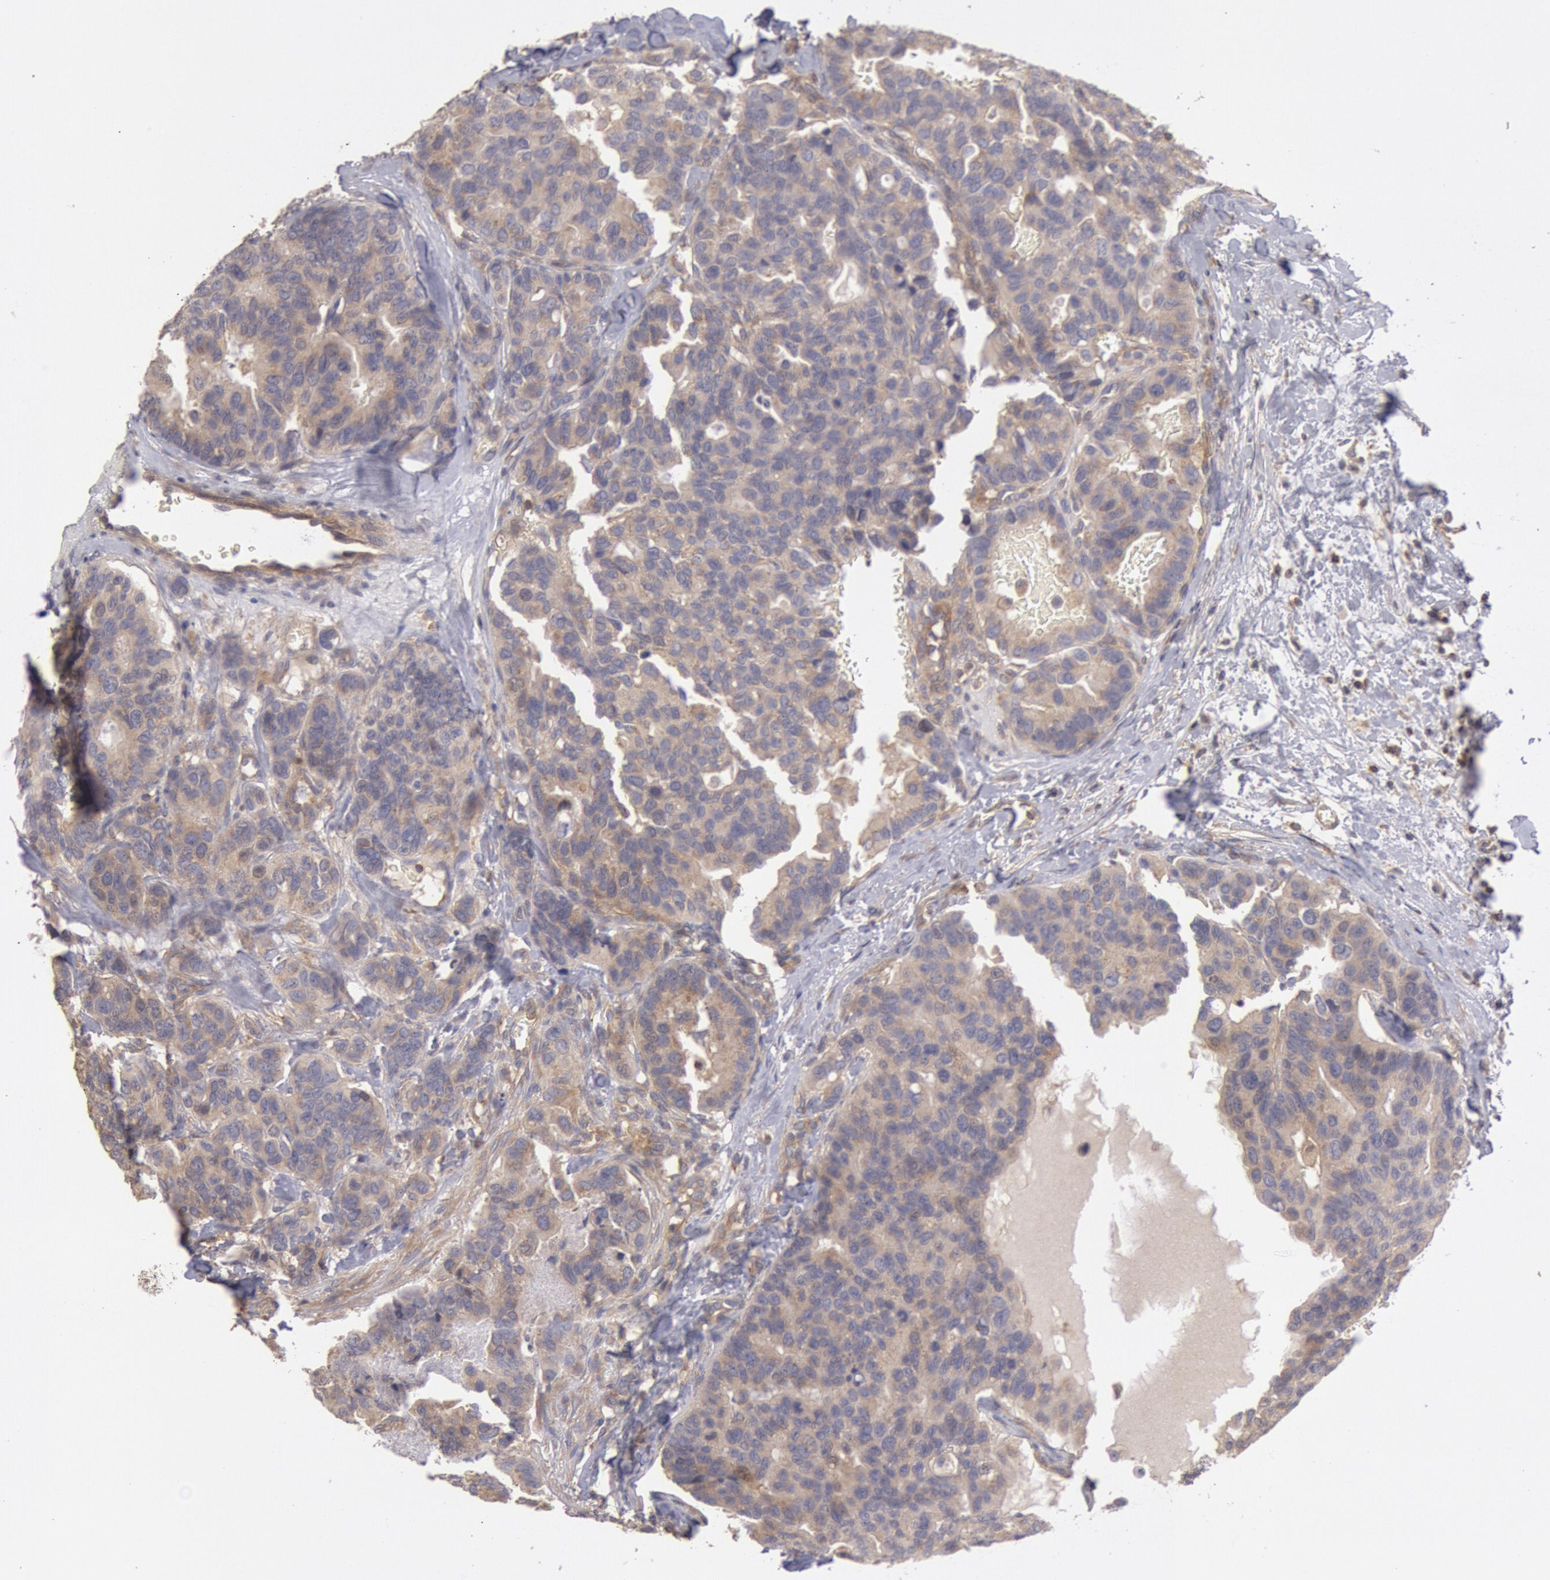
{"staining": {"intensity": "weak", "quantity": ">75%", "location": "cytoplasmic/membranous"}, "tissue": "breast cancer", "cell_type": "Tumor cells", "image_type": "cancer", "snomed": [{"axis": "morphology", "description": "Duct carcinoma"}, {"axis": "topography", "description": "Breast"}], "caption": "Brown immunohistochemical staining in human infiltrating ductal carcinoma (breast) demonstrates weak cytoplasmic/membranous expression in about >75% of tumor cells. (DAB = brown stain, brightfield microscopy at high magnification).", "gene": "PIK3R1", "patient": {"sex": "female", "age": 69}}